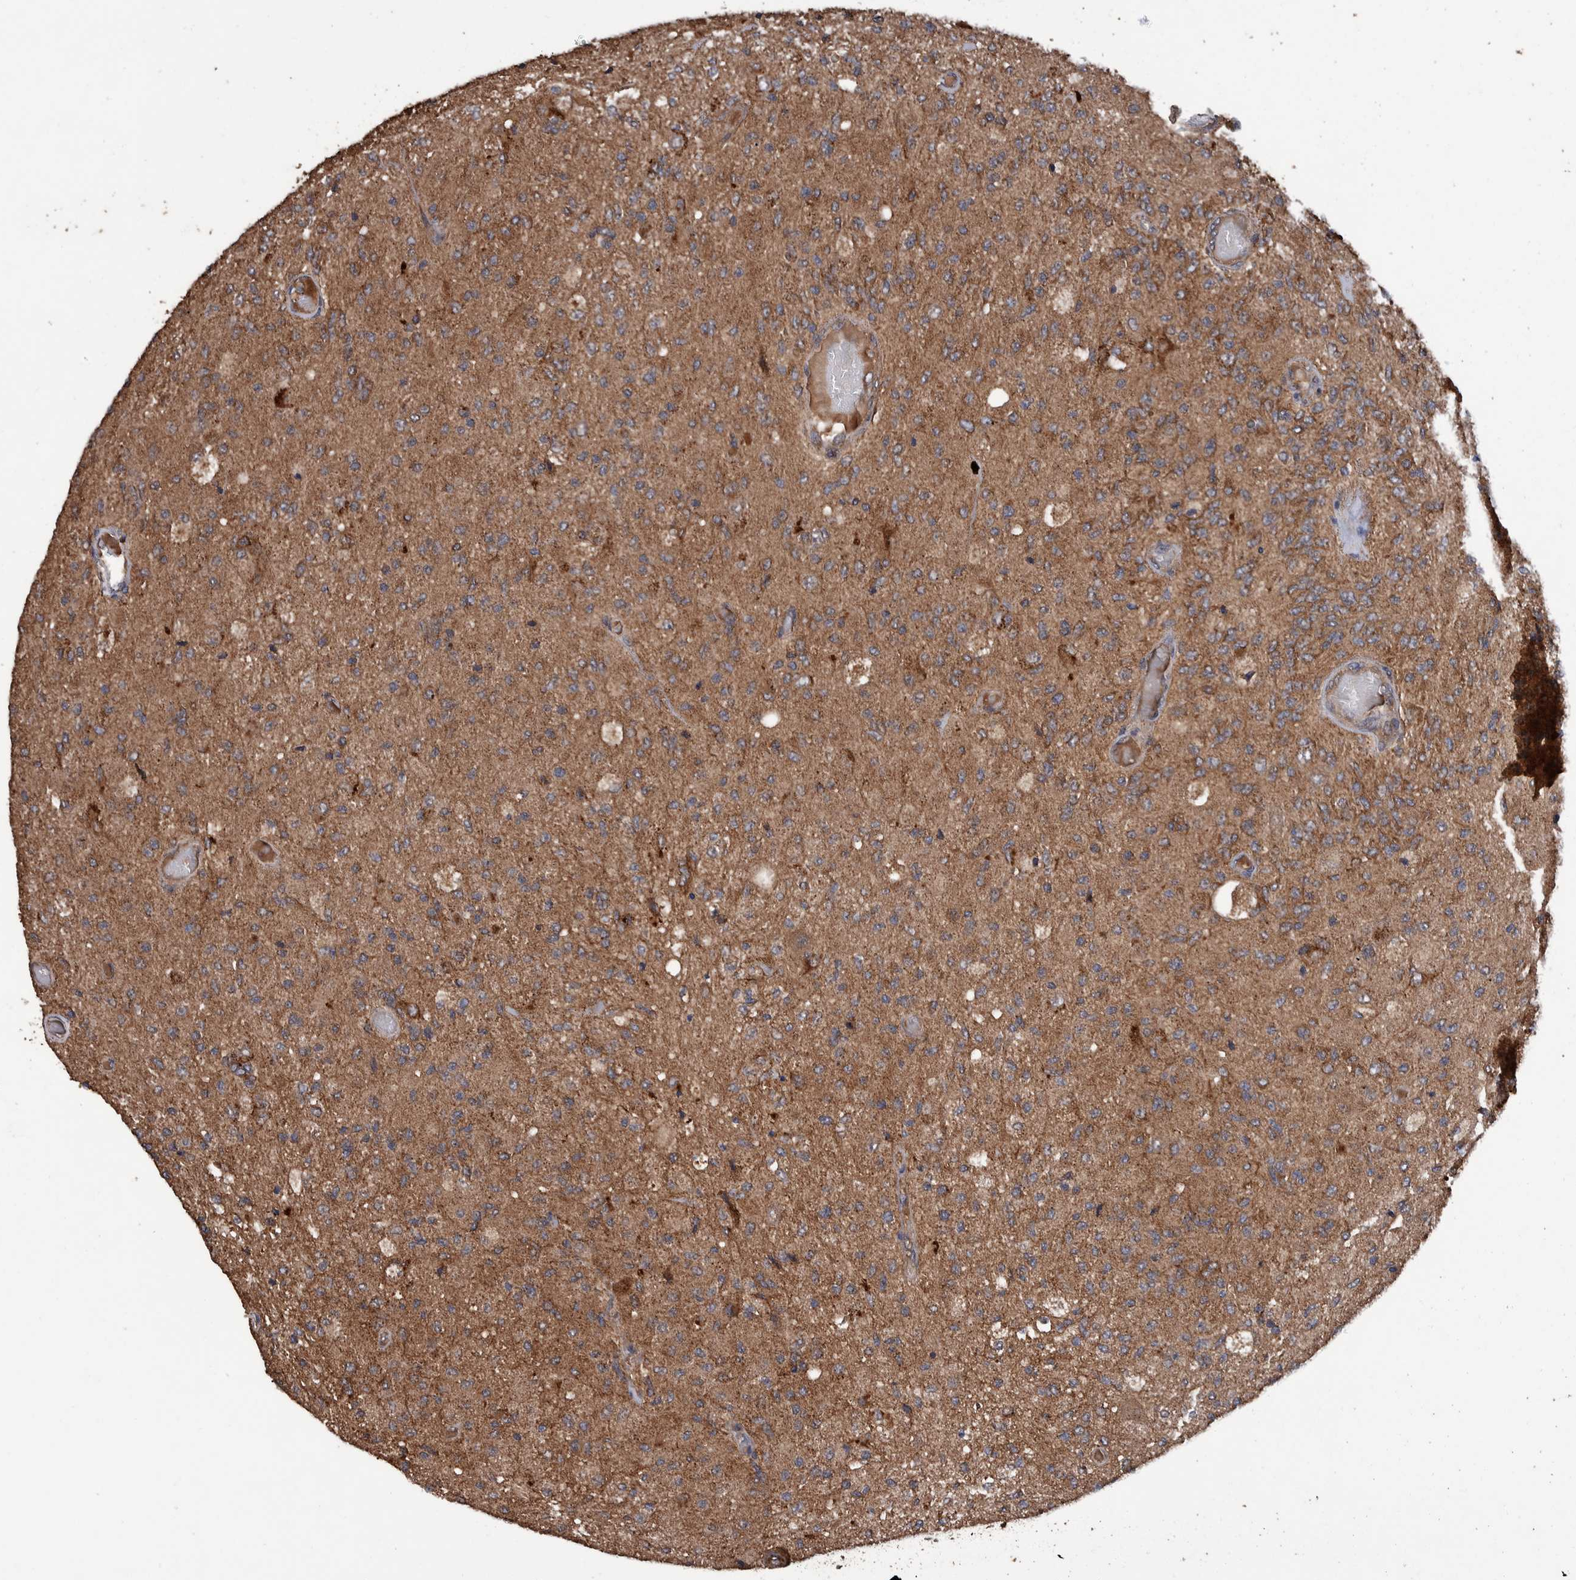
{"staining": {"intensity": "strong", "quantity": "25%-75%", "location": "cytoplasmic/membranous"}, "tissue": "glioma", "cell_type": "Tumor cells", "image_type": "cancer", "snomed": [{"axis": "morphology", "description": "Normal tissue, NOS"}, {"axis": "morphology", "description": "Glioma, malignant, High grade"}, {"axis": "topography", "description": "Cerebral cortex"}], "caption": "Malignant high-grade glioma stained with DAB (3,3'-diaminobenzidine) IHC demonstrates high levels of strong cytoplasmic/membranous expression in approximately 25%-75% of tumor cells.", "gene": "TRIM16", "patient": {"sex": "male", "age": 77}}